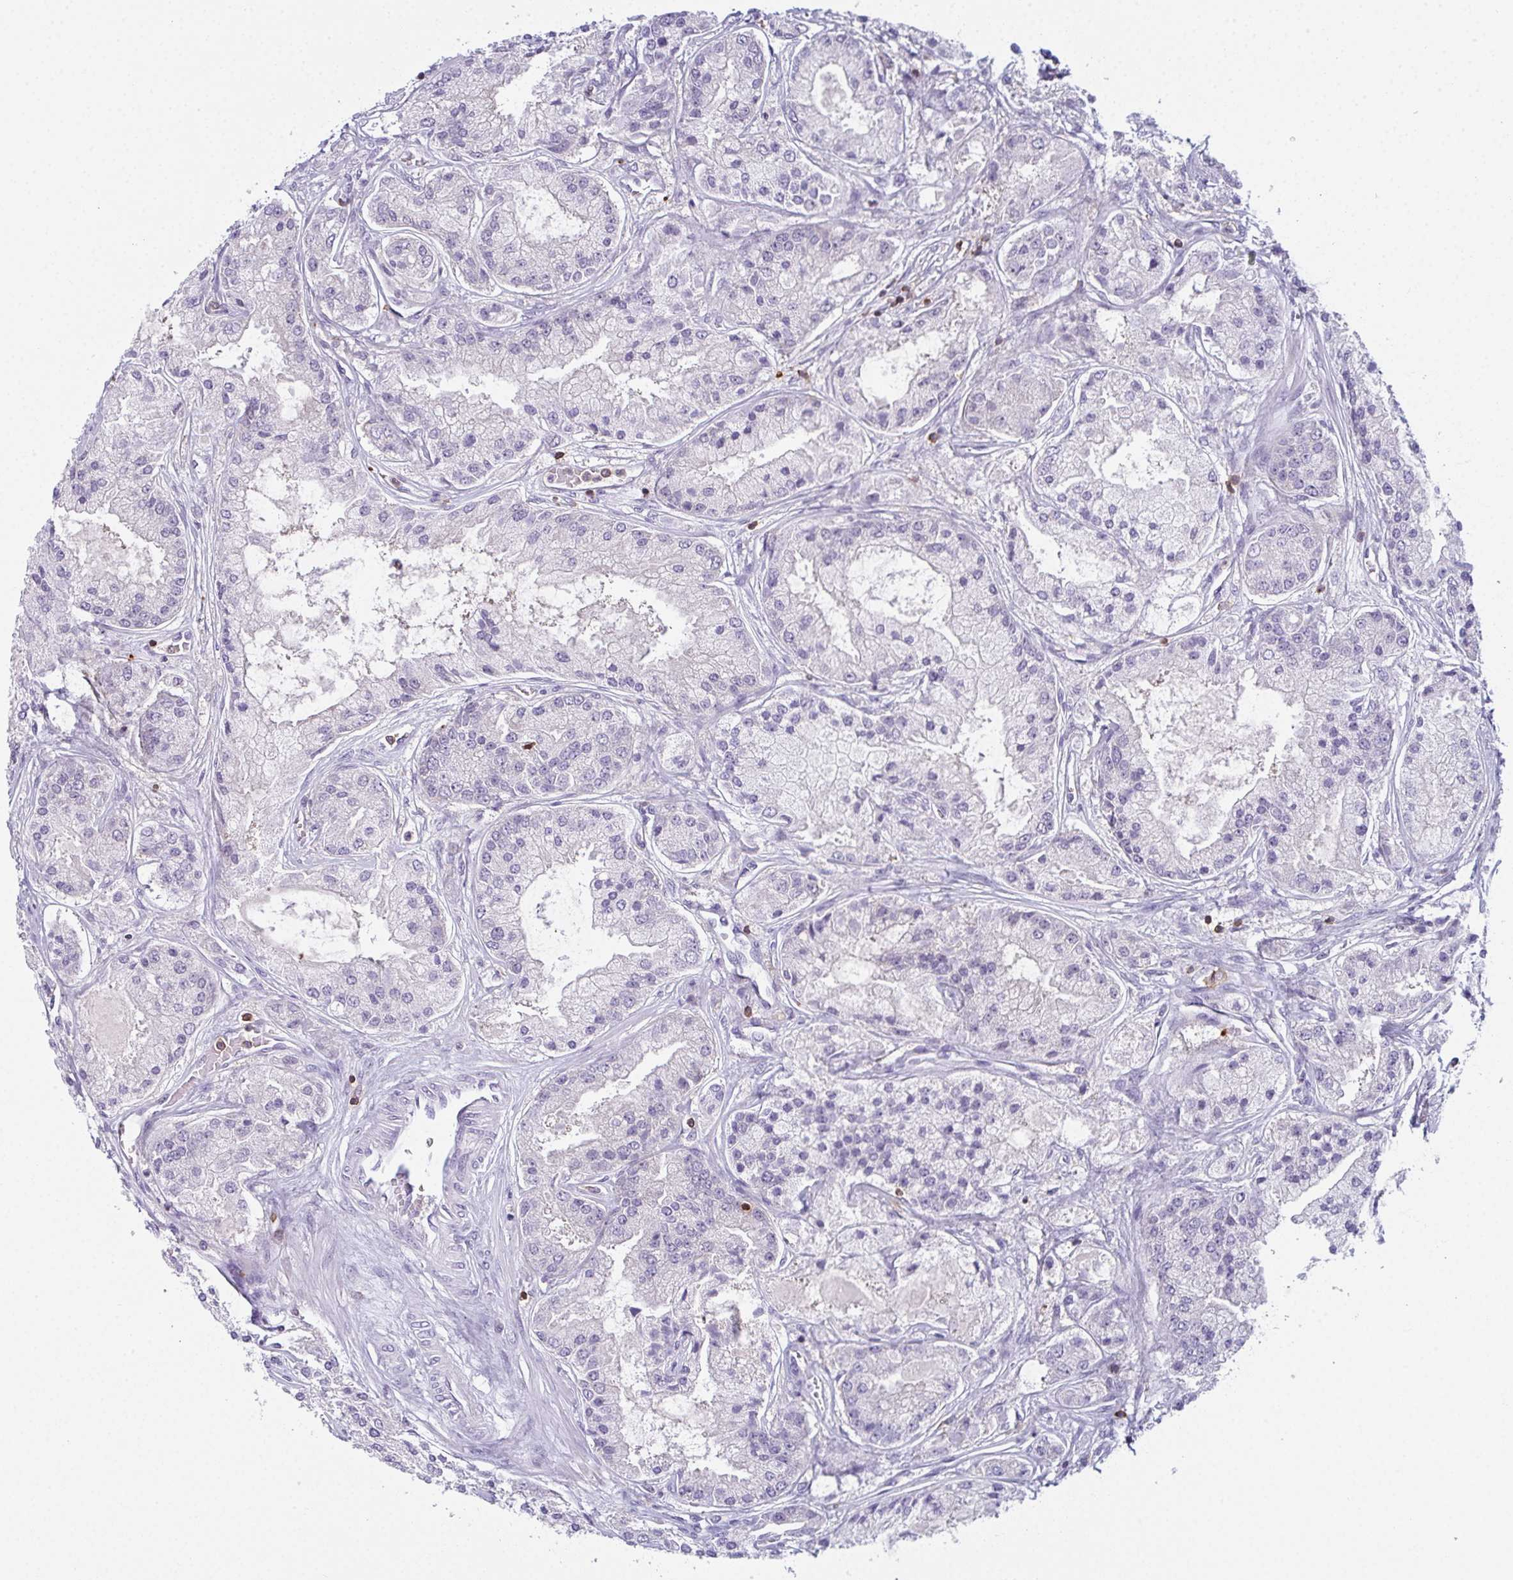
{"staining": {"intensity": "negative", "quantity": "none", "location": "none"}, "tissue": "prostate cancer", "cell_type": "Tumor cells", "image_type": "cancer", "snomed": [{"axis": "morphology", "description": "Adenocarcinoma, High grade"}, {"axis": "topography", "description": "Prostate"}], "caption": "A histopathology image of prostate high-grade adenocarcinoma stained for a protein demonstrates no brown staining in tumor cells.", "gene": "CD80", "patient": {"sex": "male", "age": 67}}